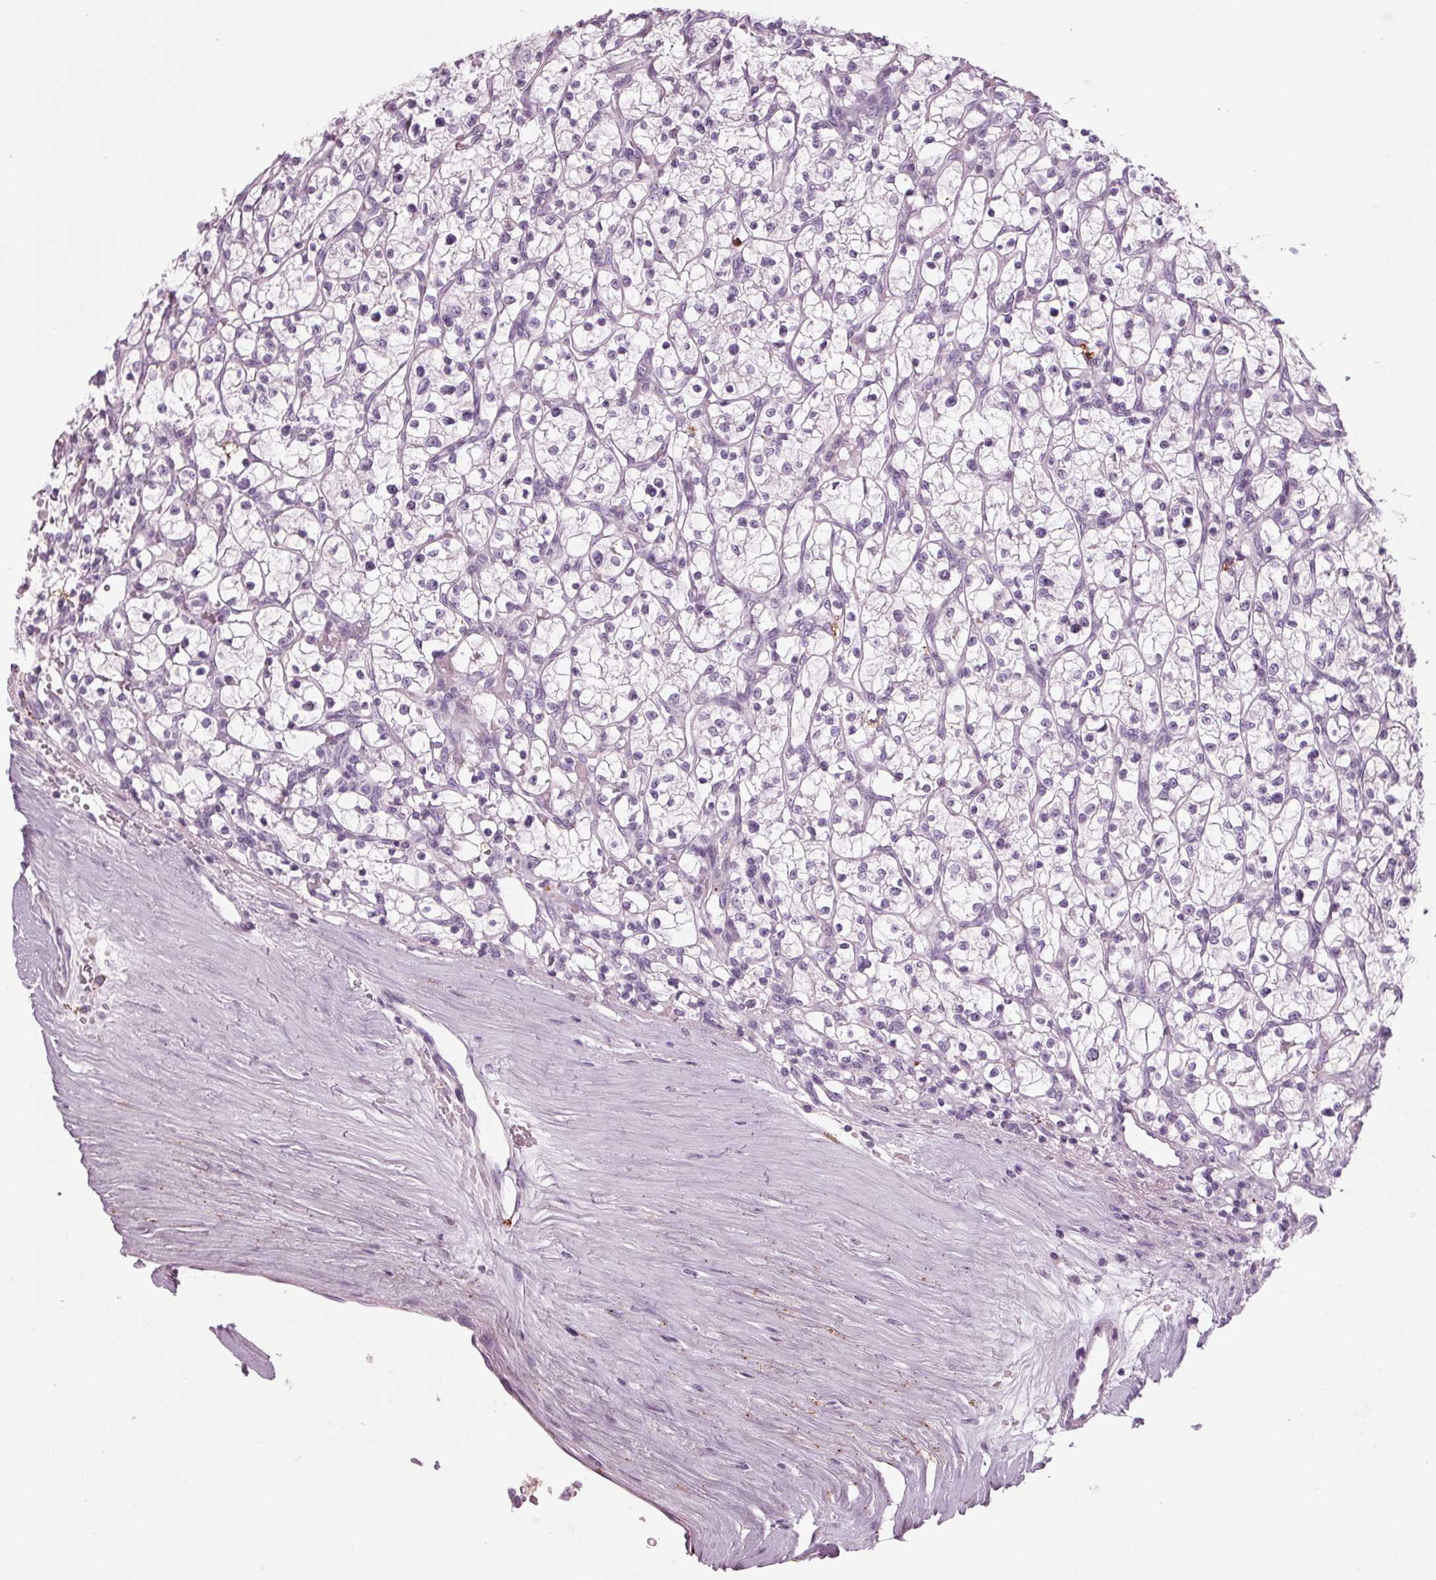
{"staining": {"intensity": "negative", "quantity": "none", "location": "none"}, "tissue": "renal cancer", "cell_type": "Tumor cells", "image_type": "cancer", "snomed": [{"axis": "morphology", "description": "Adenocarcinoma, NOS"}, {"axis": "topography", "description": "Kidney"}], "caption": "IHC of renal adenocarcinoma displays no staining in tumor cells. (DAB immunohistochemistry visualized using brightfield microscopy, high magnification).", "gene": "CYP3A43", "patient": {"sex": "female", "age": 64}}